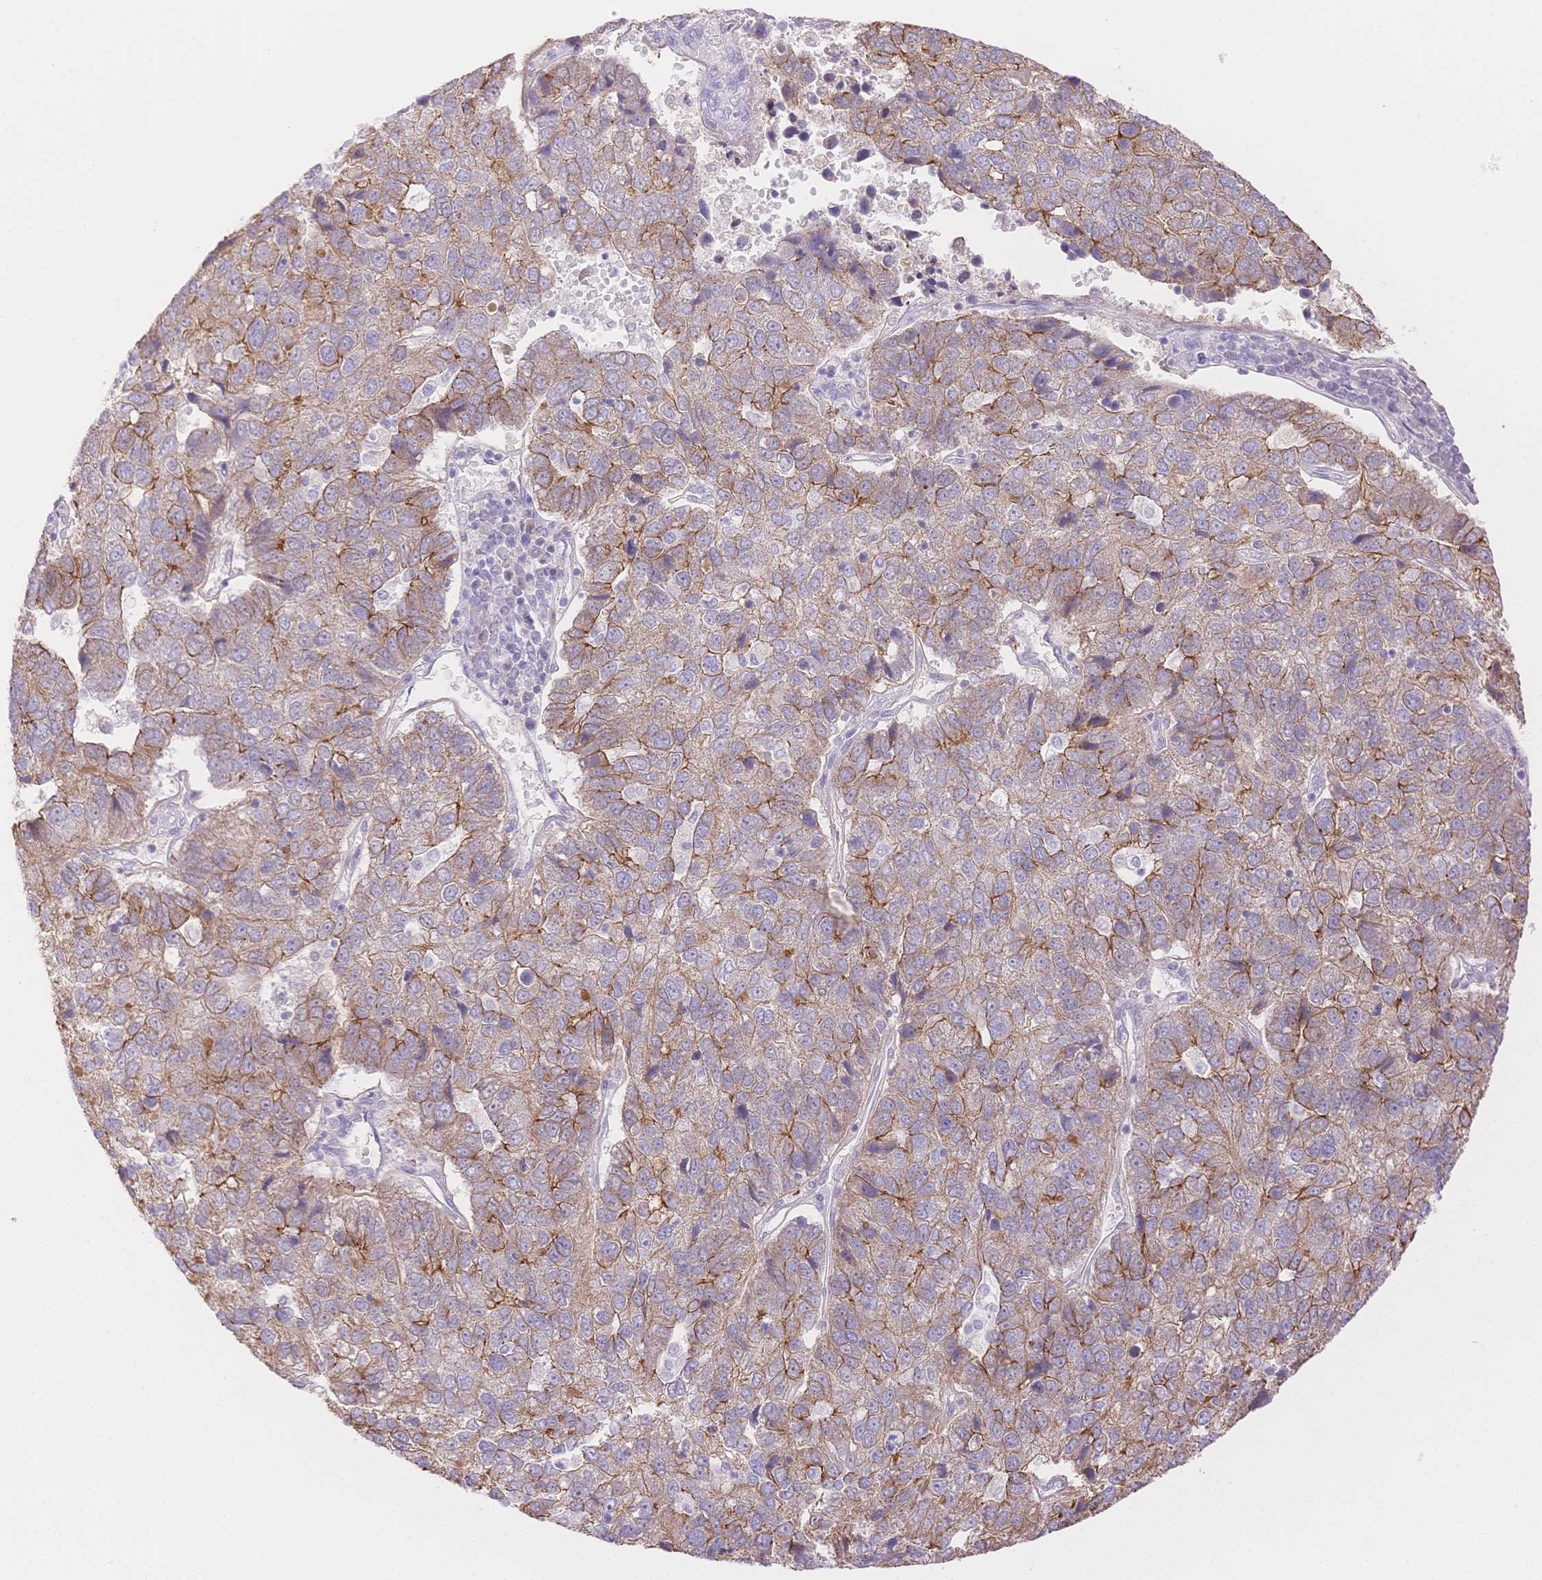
{"staining": {"intensity": "moderate", "quantity": "25%-75%", "location": "cytoplasmic/membranous"}, "tissue": "pancreatic cancer", "cell_type": "Tumor cells", "image_type": "cancer", "snomed": [{"axis": "morphology", "description": "Adenocarcinoma, NOS"}, {"axis": "topography", "description": "Pancreas"}], "caption": "Immunohistochemical staining of pancreatic adenocarcinoma demonstrates medium levels of moderate cytoplasmic/membranous protein expression in approximately 25%-75% of tumor cells.", "gene": "WDR54", "patient": {"sex": "female", "age": 61}}